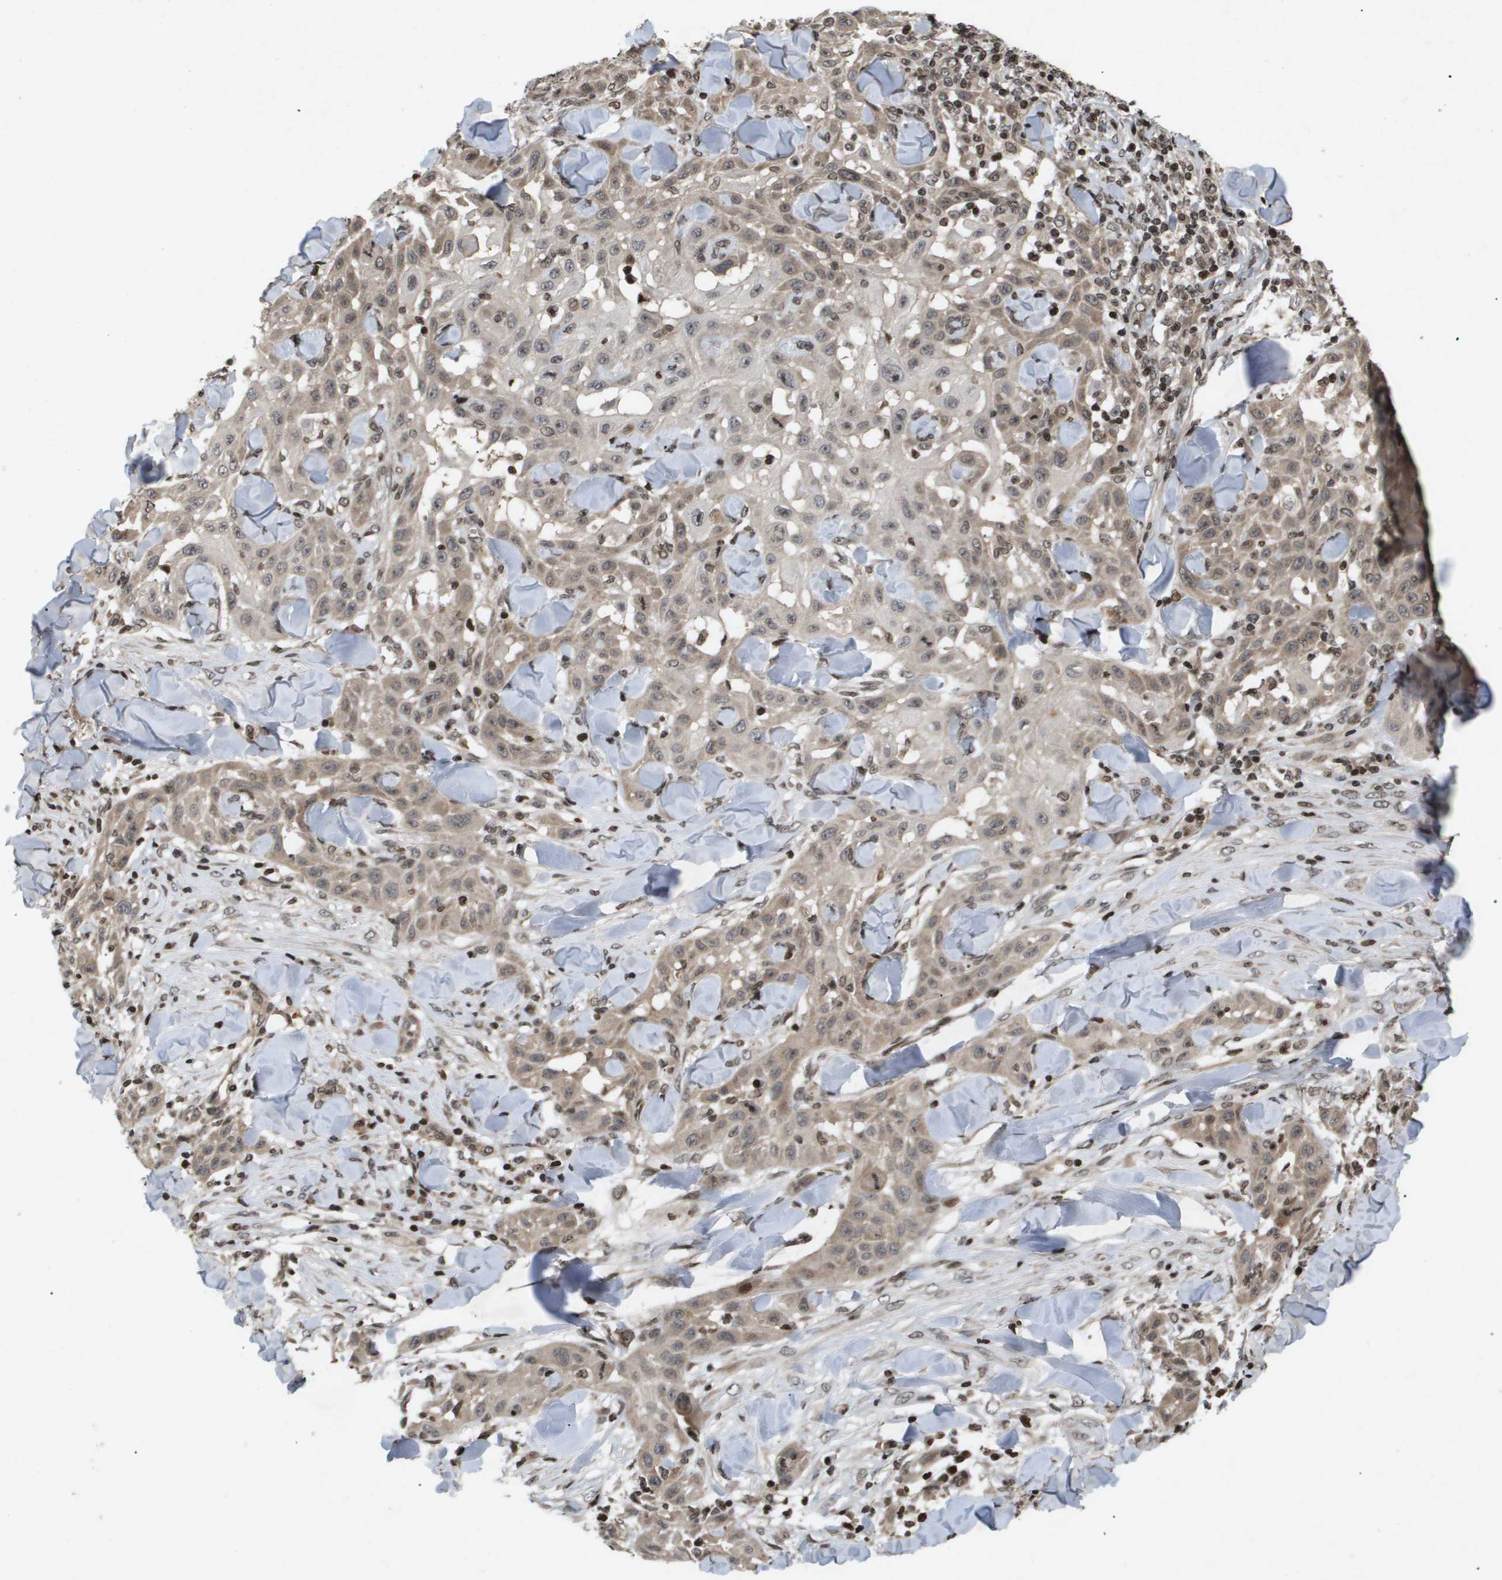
{"staining": {"intensity": "weak", "quantity": "25%-75%", "location": "cytoplasmic/membranous"}, "tissue": "skin cancer", "cell_type": "Tumor cells", "image_type": "cancer", "snomed": [{"axis": "morphology", "description": "Squamous cell carcinoma, NOS"}, {"axis": "topography", "description": "Skin"}], "caption": "Human skin cancer (squamous cell carcinoma) stained for a protein (brown) demonstrates weak cytoplasmic/membranous positive positivity in approximately 25%-75% of tumor cells.", "gene": "HSPA6", "patient": {"sex": "male", "age": 24}}